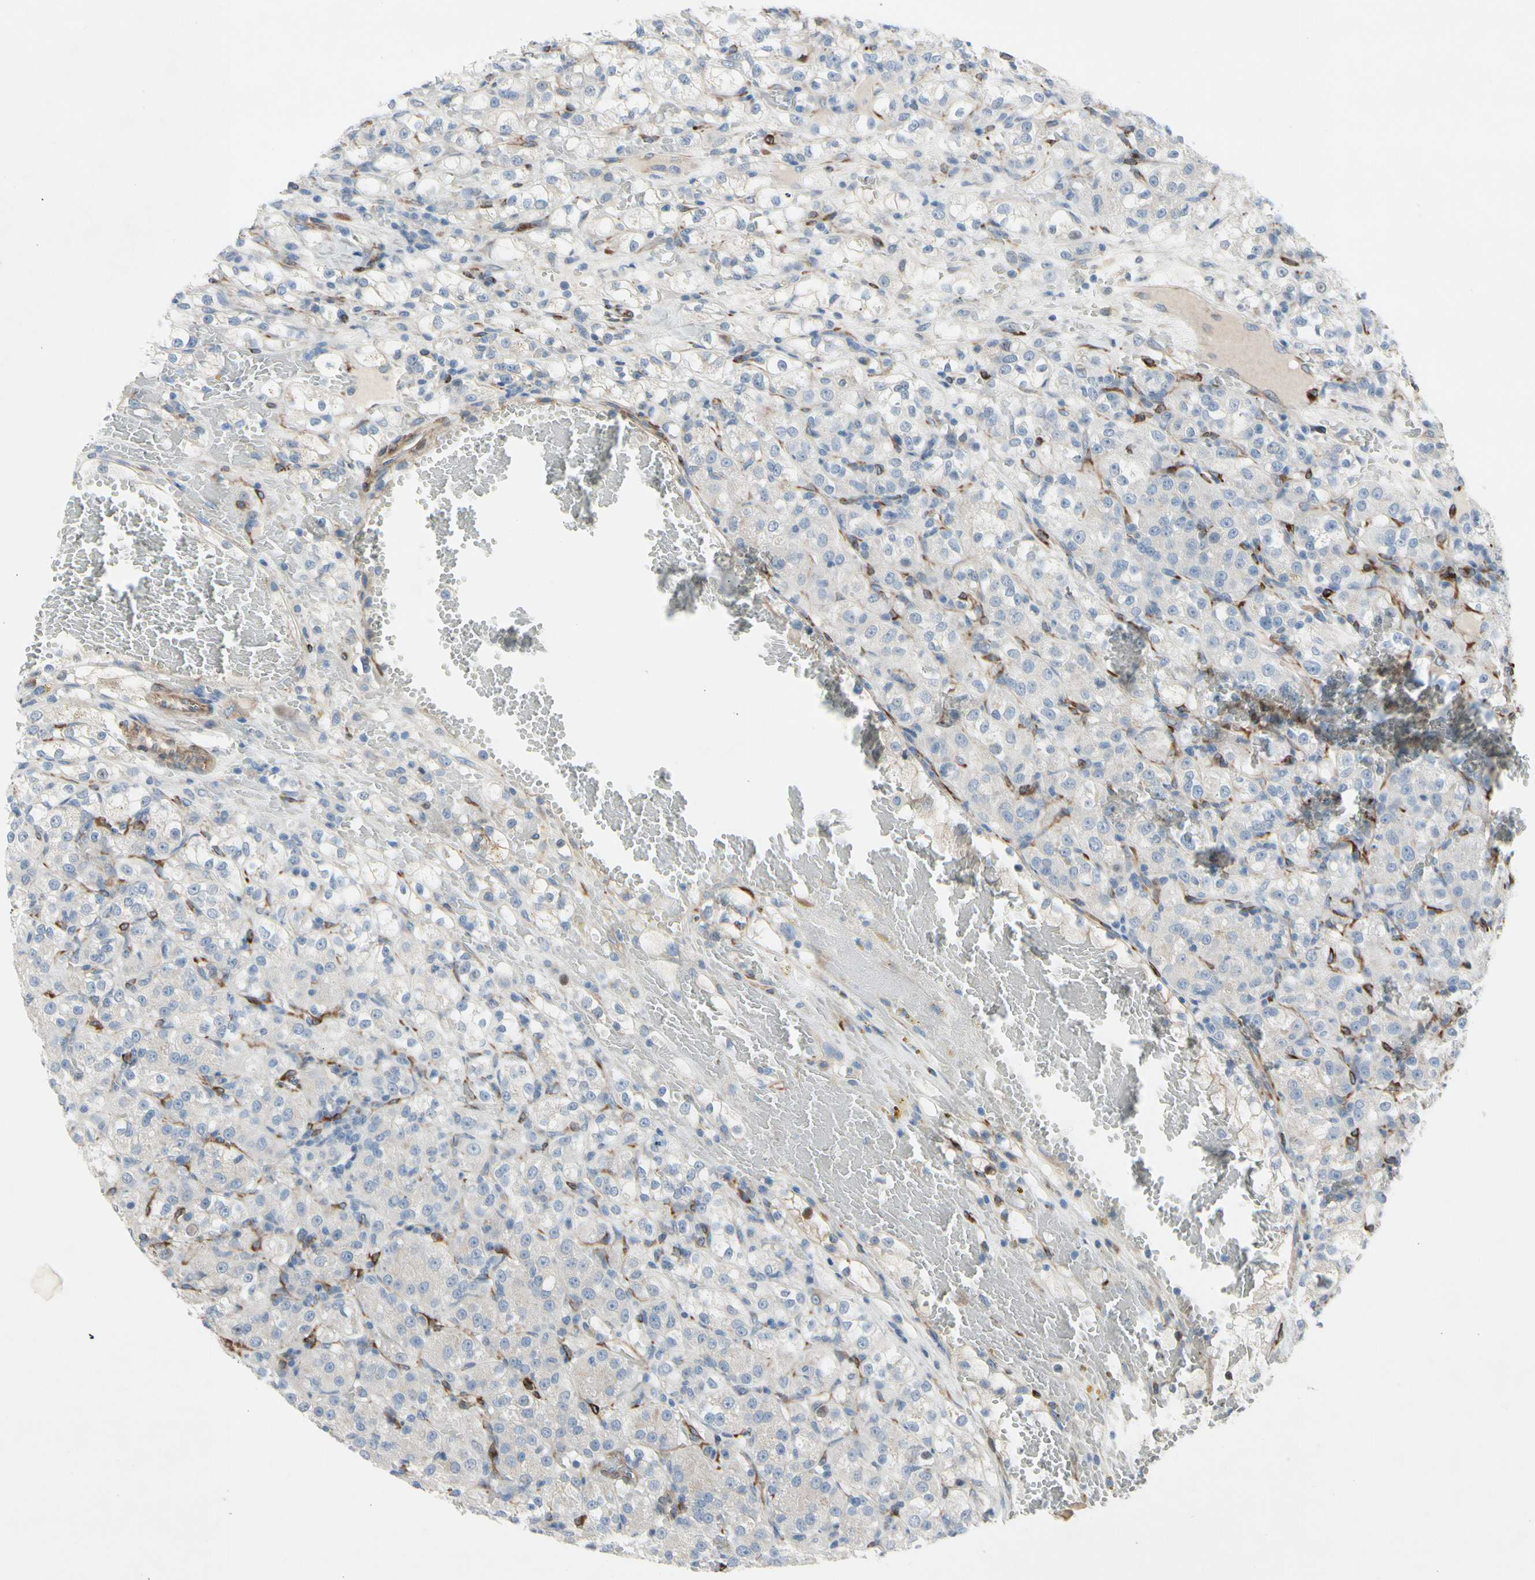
{"staining": {"intensity": "negative", "quantity": "none", "location": "none"}, "tissue": "renal cancer", "cell_type": "Tumor cells", "image_type": "cancer", "snomed": [{"axis": "morphology", "description": "Normal tissue, NOS"}, {"axis": "morphology", "description": "Adenocarcinoma, NOS"}, {"axis": "topography", "description": "Kidney"}], "caption": "Micrograph shows no significant protein expression in tumor cells of renal adenocarcinoma.", "gene": "MAP2", "patient": {"sex": "male", "age": 61}}